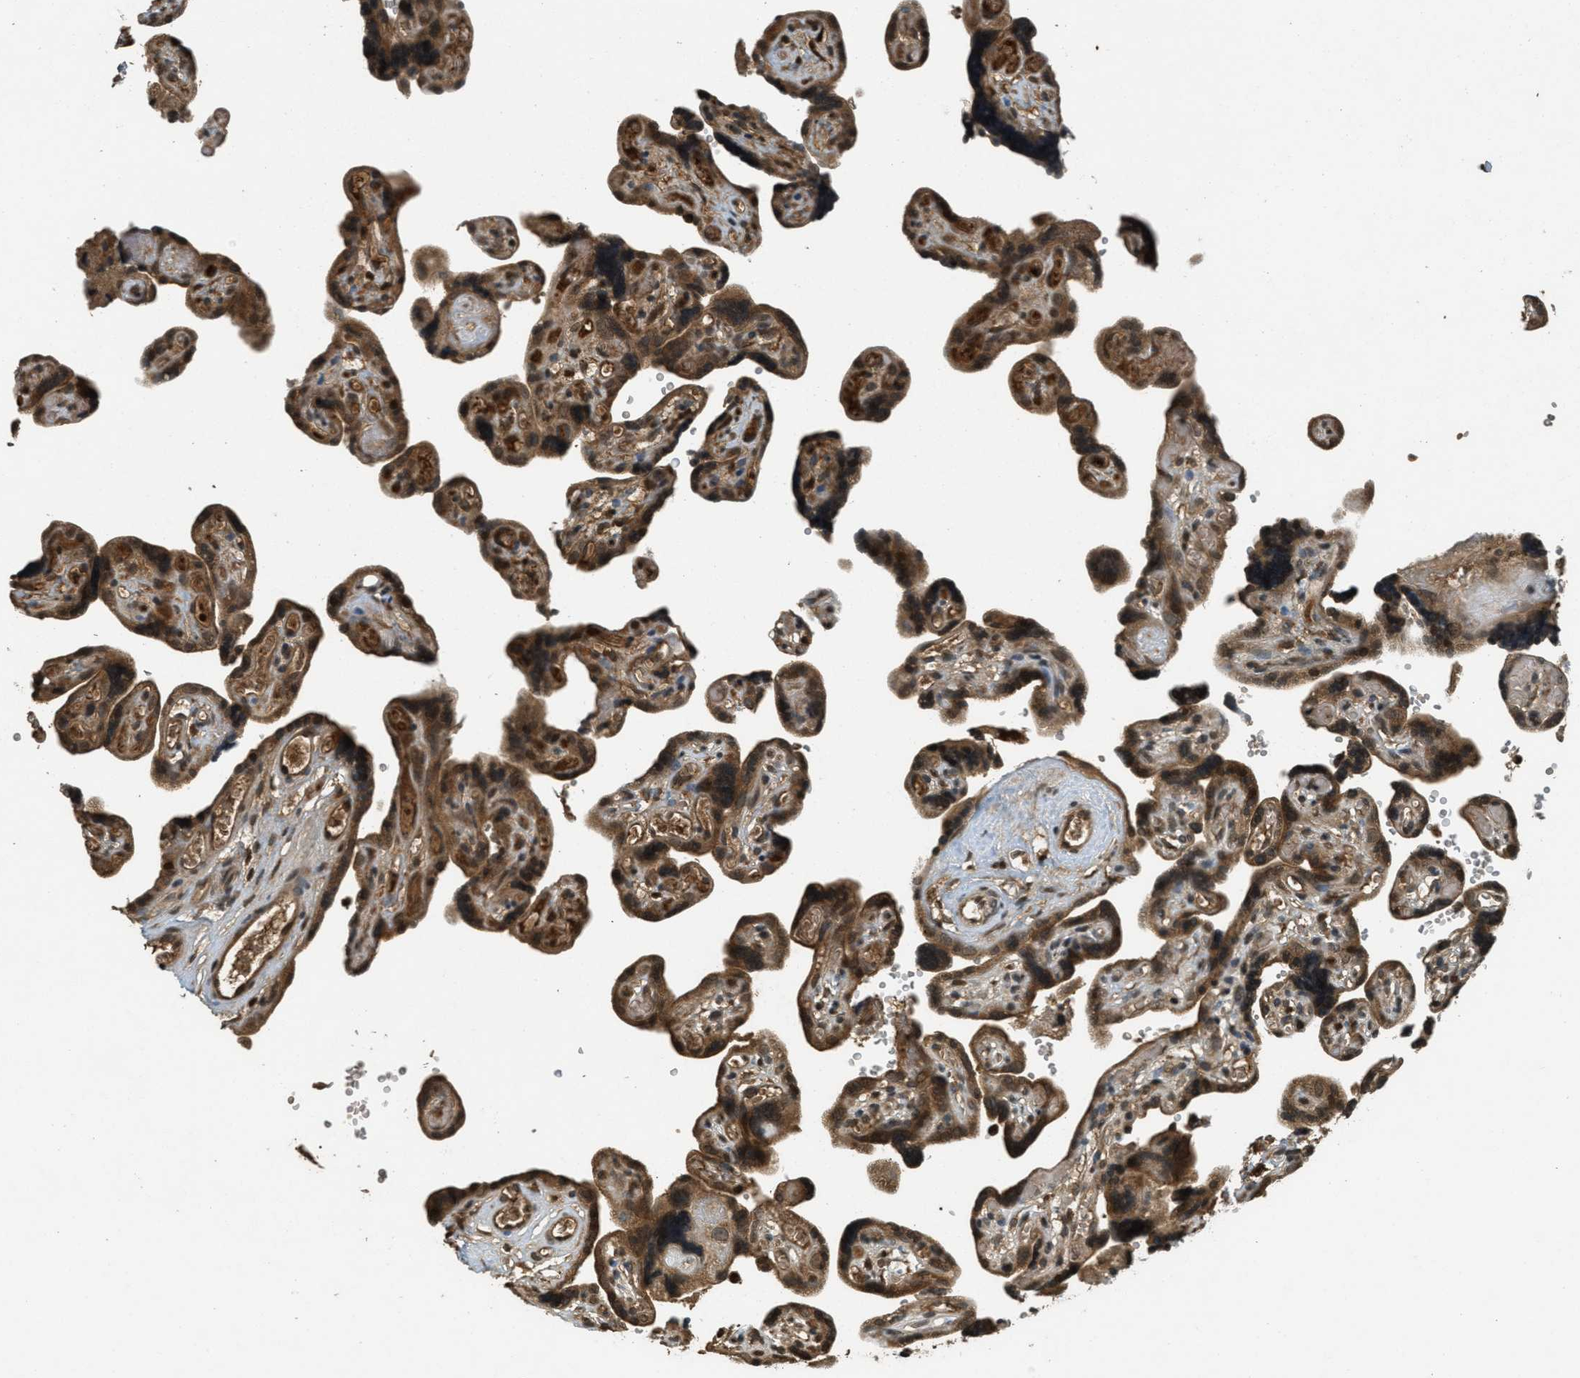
{"staining": {"intensity": "strong", "quantity": ">75%", "location": "cytoplasmic/membranous,nuclear"}, "tissue": "placenta", "cell_type": "Decidual cells", "image_type": "normal", "snomed": [{"axis": "morphology", "description": "Normal tissue, NOS"}, {"axis": "topography", "description": "Placenta"}], "caption": "Immunohistochemical staining of benign human placenta shows strong cytoplasmic/membranous,nuclear protein staining in approximately >75% of decidual cells.", "gene": "ATG7", "patient": {"sex": "female", "age": 30}}